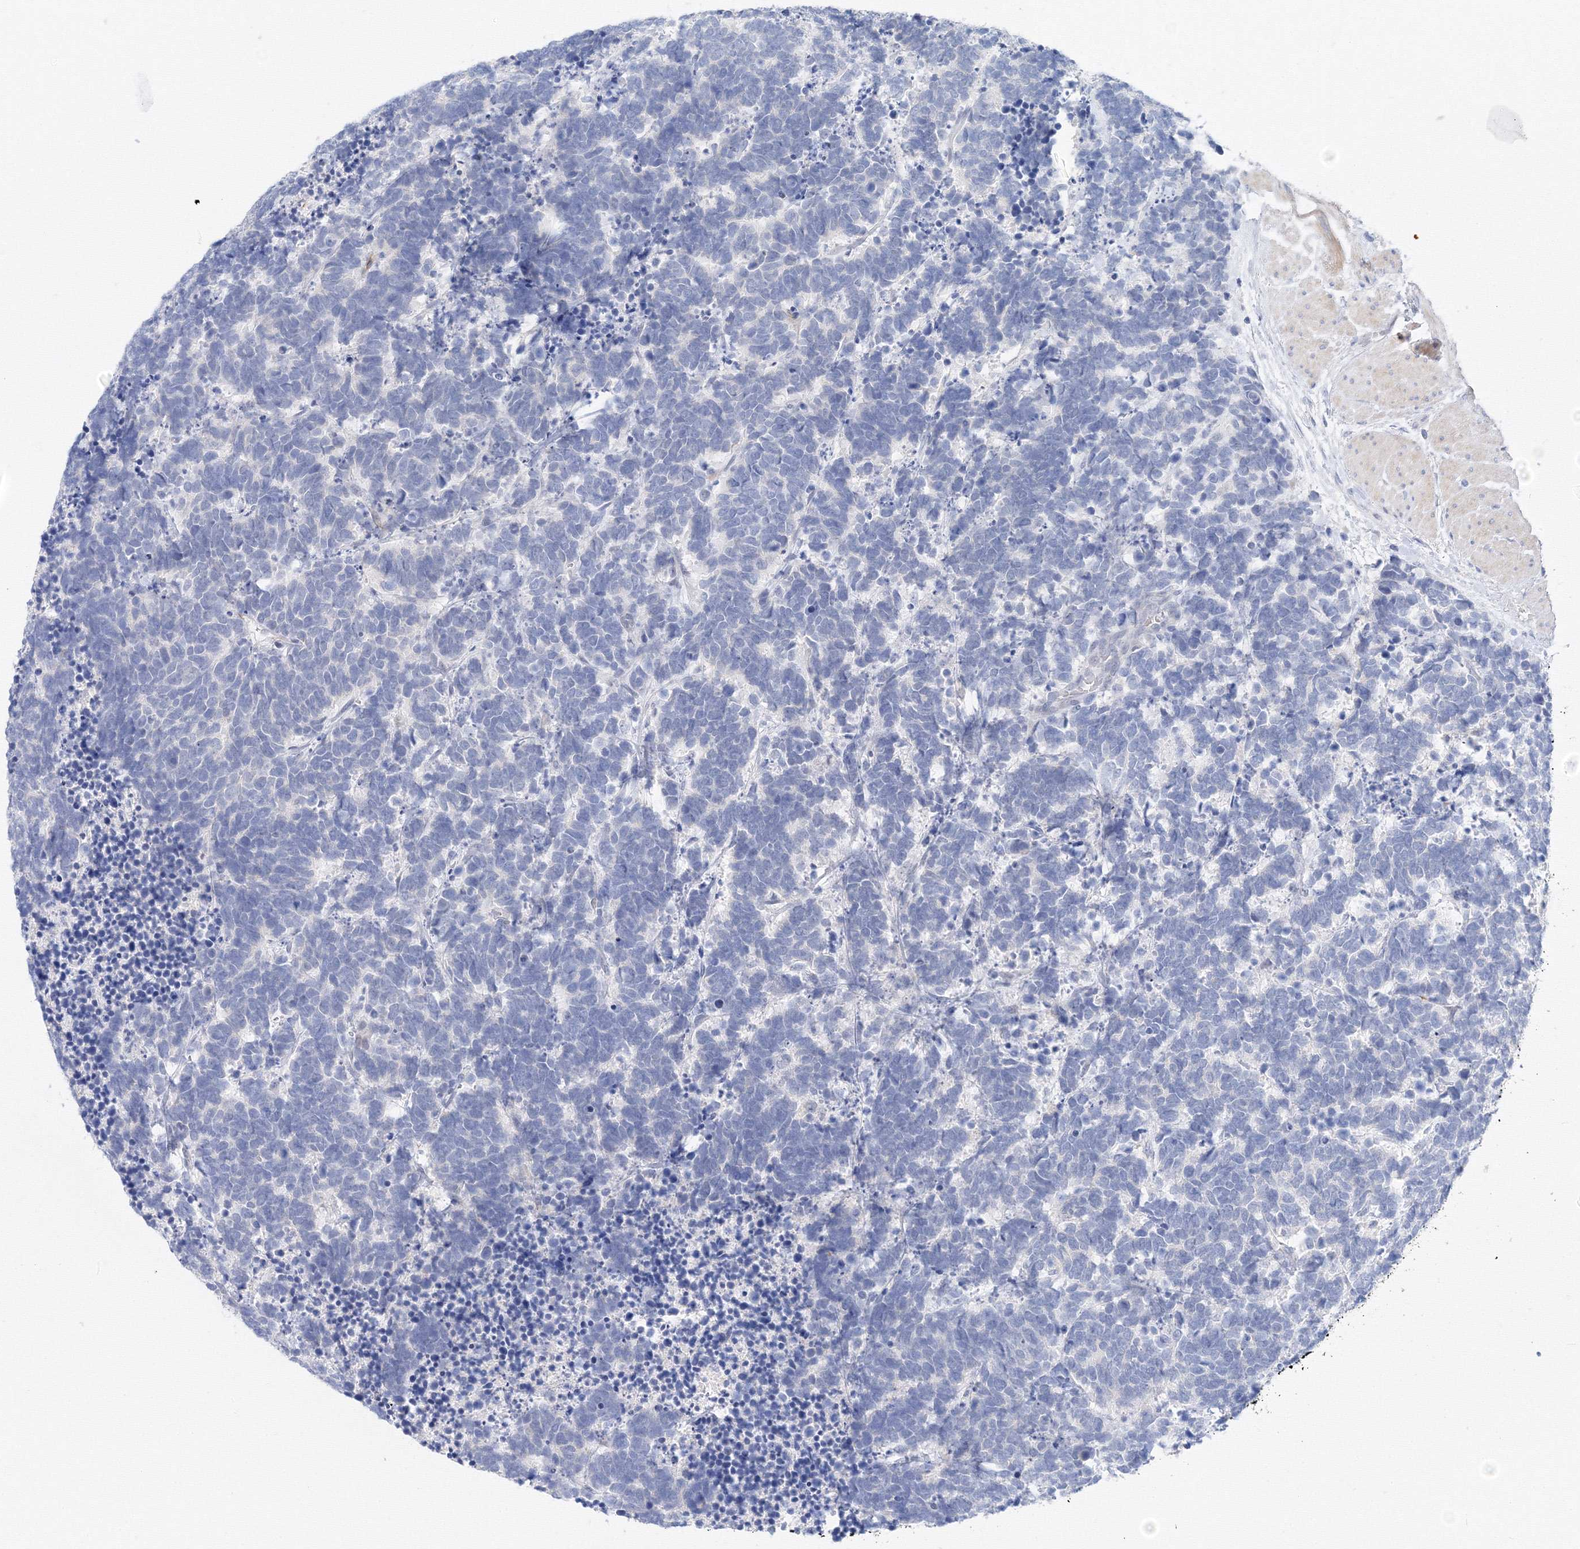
{"staining": {"intensity": "negative", "quantity": "none", "location": "none"}, "tissue": "carcinoid", "cell_type": "Tumor cells", "image_type": "cancer", "snomed": [{"axis": "morphology", "description": "Carcinoma, NOS"}, {"axis": "morphology", "description": "Carcinoid, malignant, NOS"}, {"axis": "topography", "description": "Urinary bladder"}], "caption": "This is an IHC micrograph of carcinoma. There is no expression in tumor cells.", "gene": "TAMM41", "patient": {"sex": "male", "age": 57}}